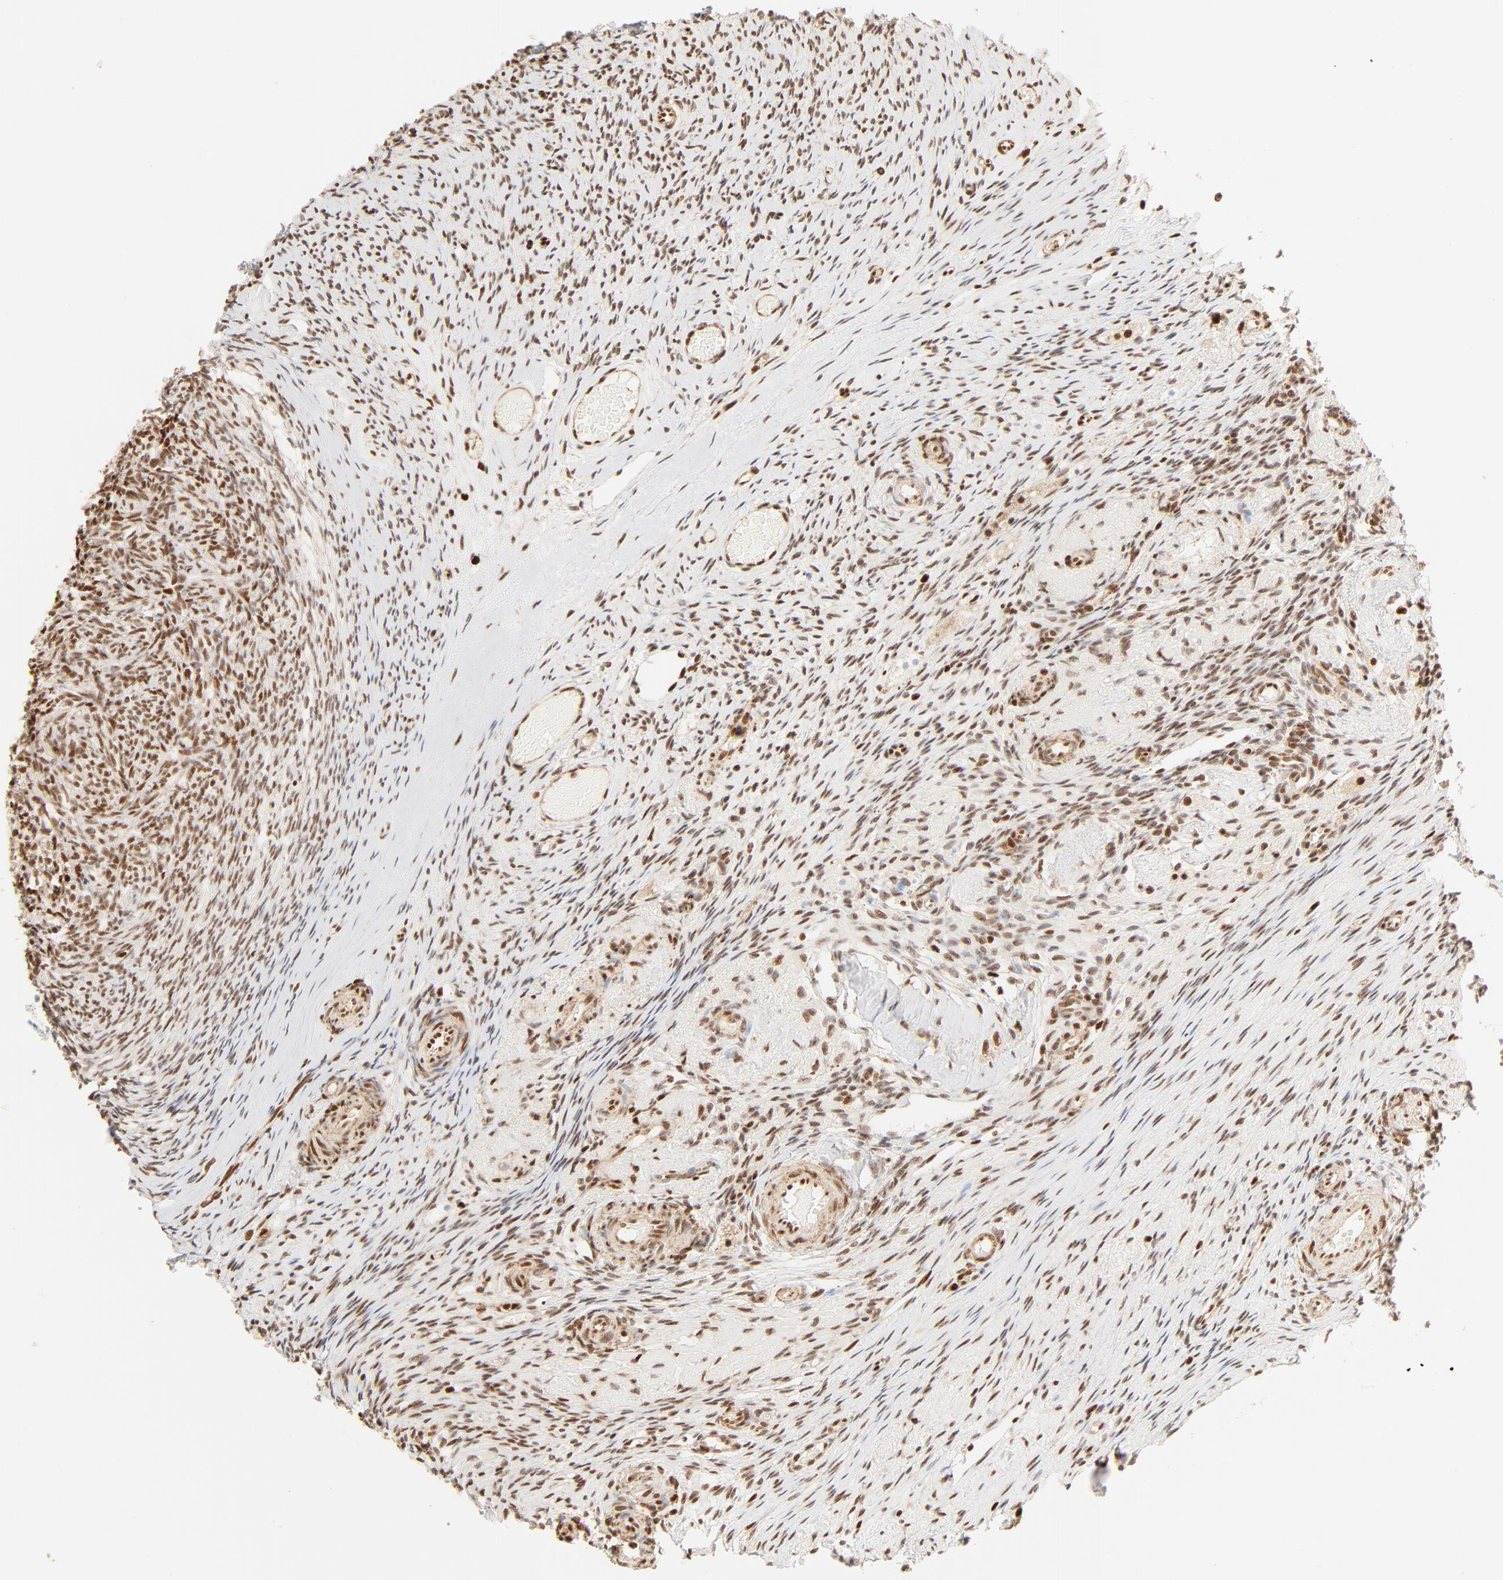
{"staining": {"intensity": "strong", "quantity": ">75%", "location": "cytoplasmic/membranous,nuclear"}, "tissue": "ovary", "cell_type": "Follicle cells", "image_type": "normal", "snomed": [{"axis": "morphology", "description": "Normal tissue, NOS"}, {"axis": "topography", "description": "Ovary"}], "caption": "Immunohistochemical staining of benign human ovary displays >75% levels of strong cytoplasmic/membranous,nuclear protein expression in approximately >75% of follicle cells.", "gene": "FAM50A", "patient": {"sex": "female", "age": 60}}